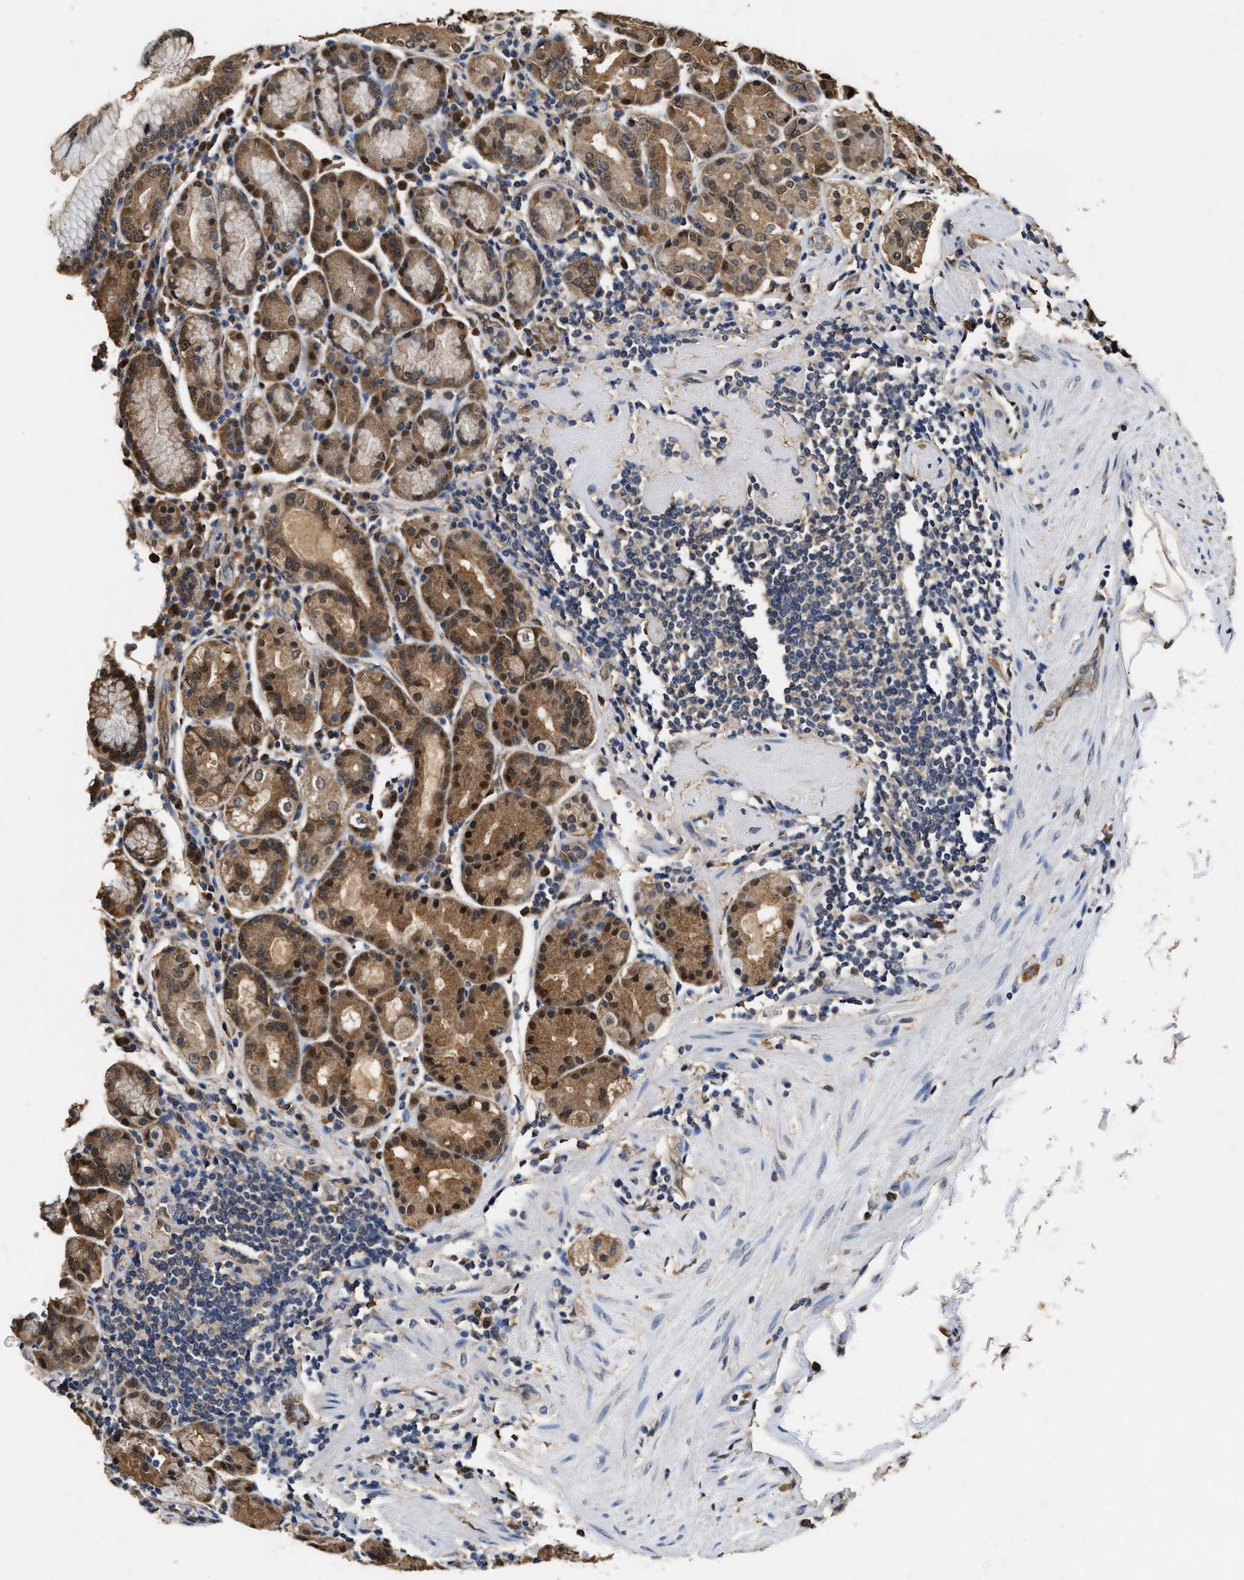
{"staining": {"intensity": "moderate", "quantity": ">75%", "location": "cytoplasmic/membranous,nuclear"}, "tissue": "stomach", "cell_type": "Glandular cells", "image_type": "normal", "snomed": [{"axis": "morphology", "description": "Normal tissue, NOS"}, {"axis": "topography", "description": "Stomach, lower"}], "caption": "Immunohistochemistry (IHC) (DAB) staining of normal human stomach shows moderate cytoplasmic/membranous,nuclear protein expression in approximately >75% of glandular cells. The staining was performed using DAB (3,3'-diaminobenzidine) to visualize the protein expression in brown, while the nuclei were stained in blue with hematoxylin (Magnification: 20x).", "gene": "YWHAE", "patient": {"sex": "female", "age": 76}}